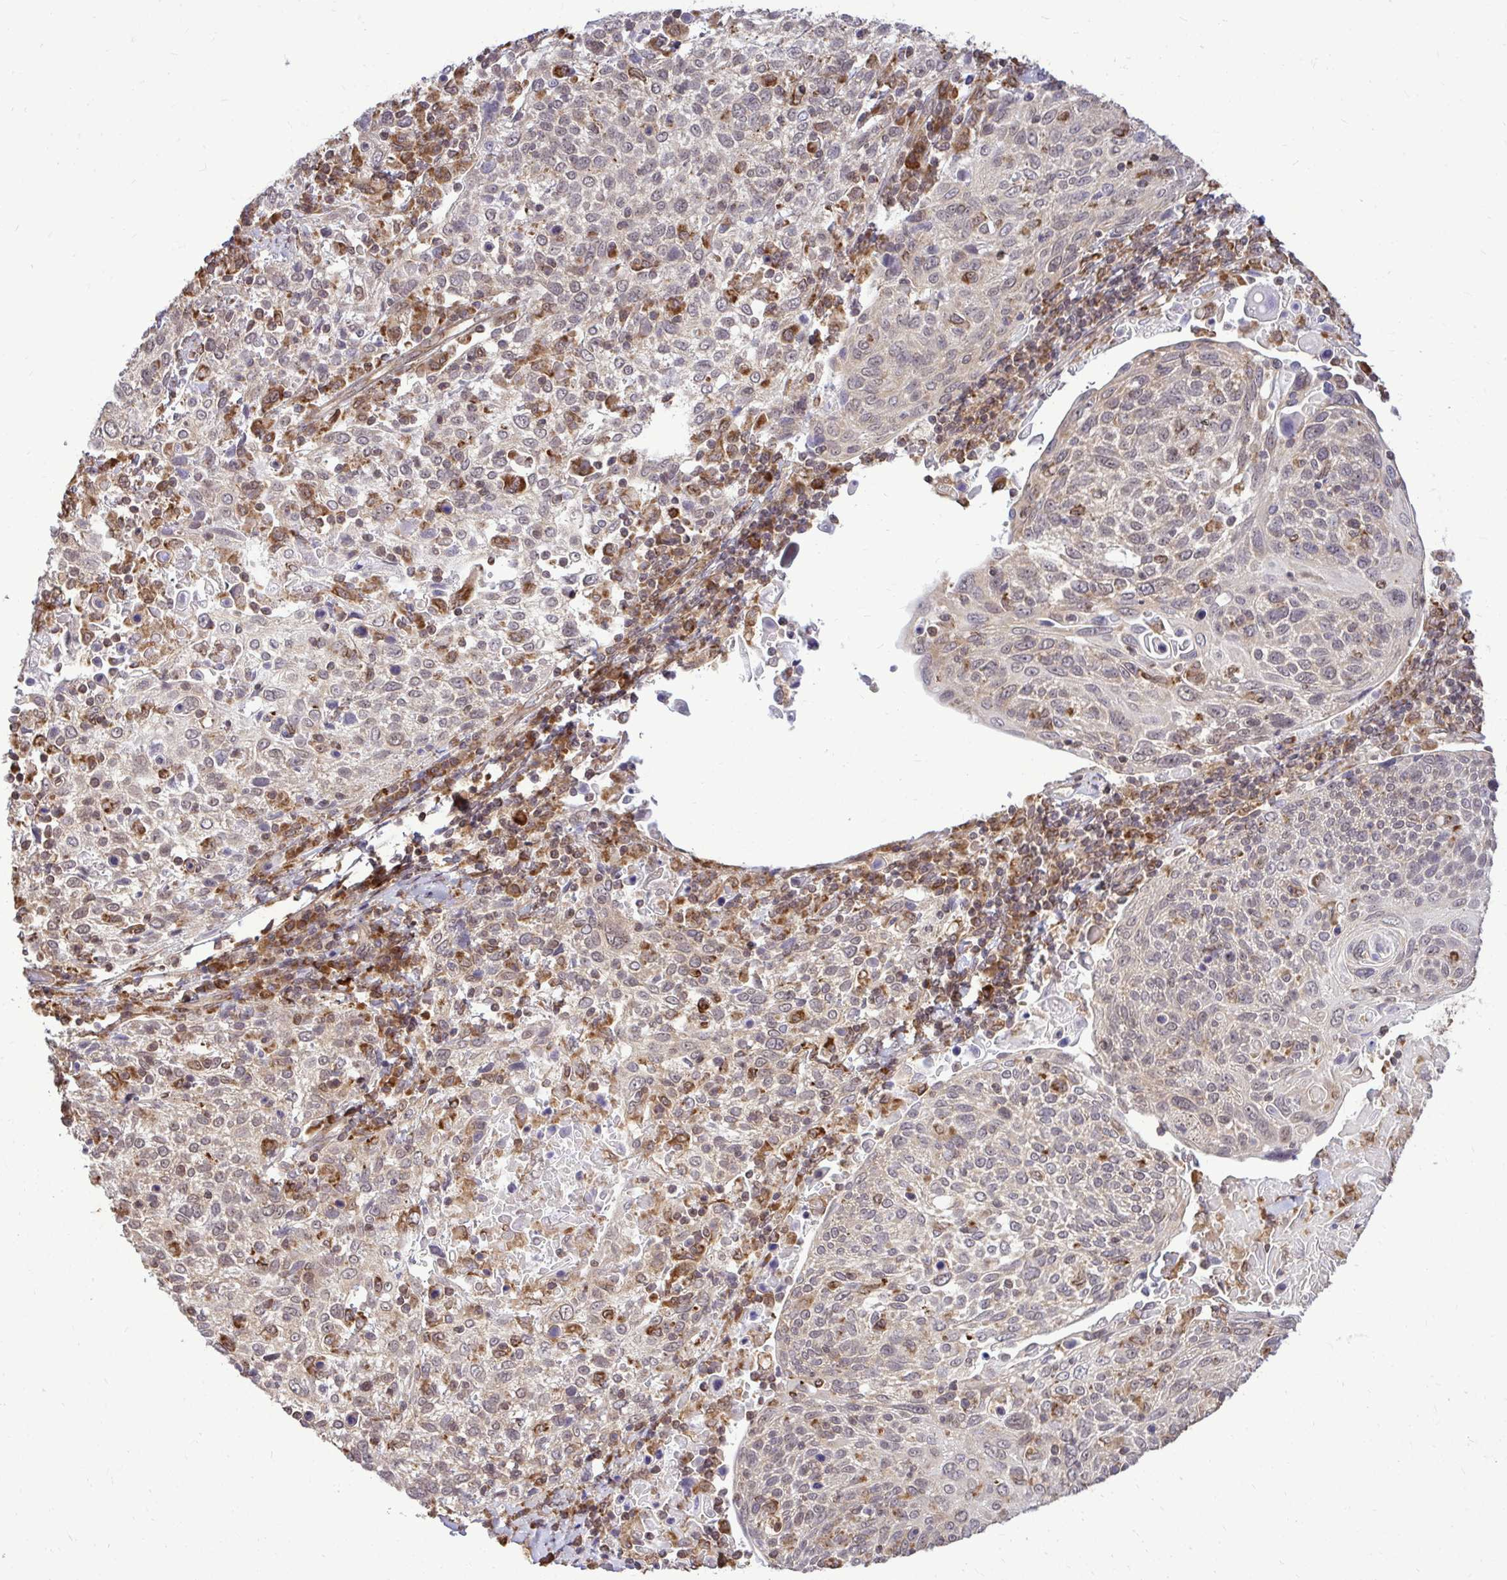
{"staining": {"intensity": "weak", "quantity": "25%-75%", "location": "cytoplasmic/membranous"}, "tissue": "cervical cancer", "cell_type": "Tumor cells", "image_type": "cancer", "snomed": [{"axis": "morphology", "description": "Squamous cell carcinoma, NOS"}, {"axis": "topography", "description": "Cervix"}], "caption": "IHC (DAB (3,3'-diaminobenzidine)) staining of cervical squamous cell carcinoma demonstrates weak cytoplasmic/membranous protein expression in approximately 25%-75% of tumor cells. (IHC, brightfield microscopy, high magnification).", "gene": "FMR1", "patient": {"sex": "female", "age": 61}}